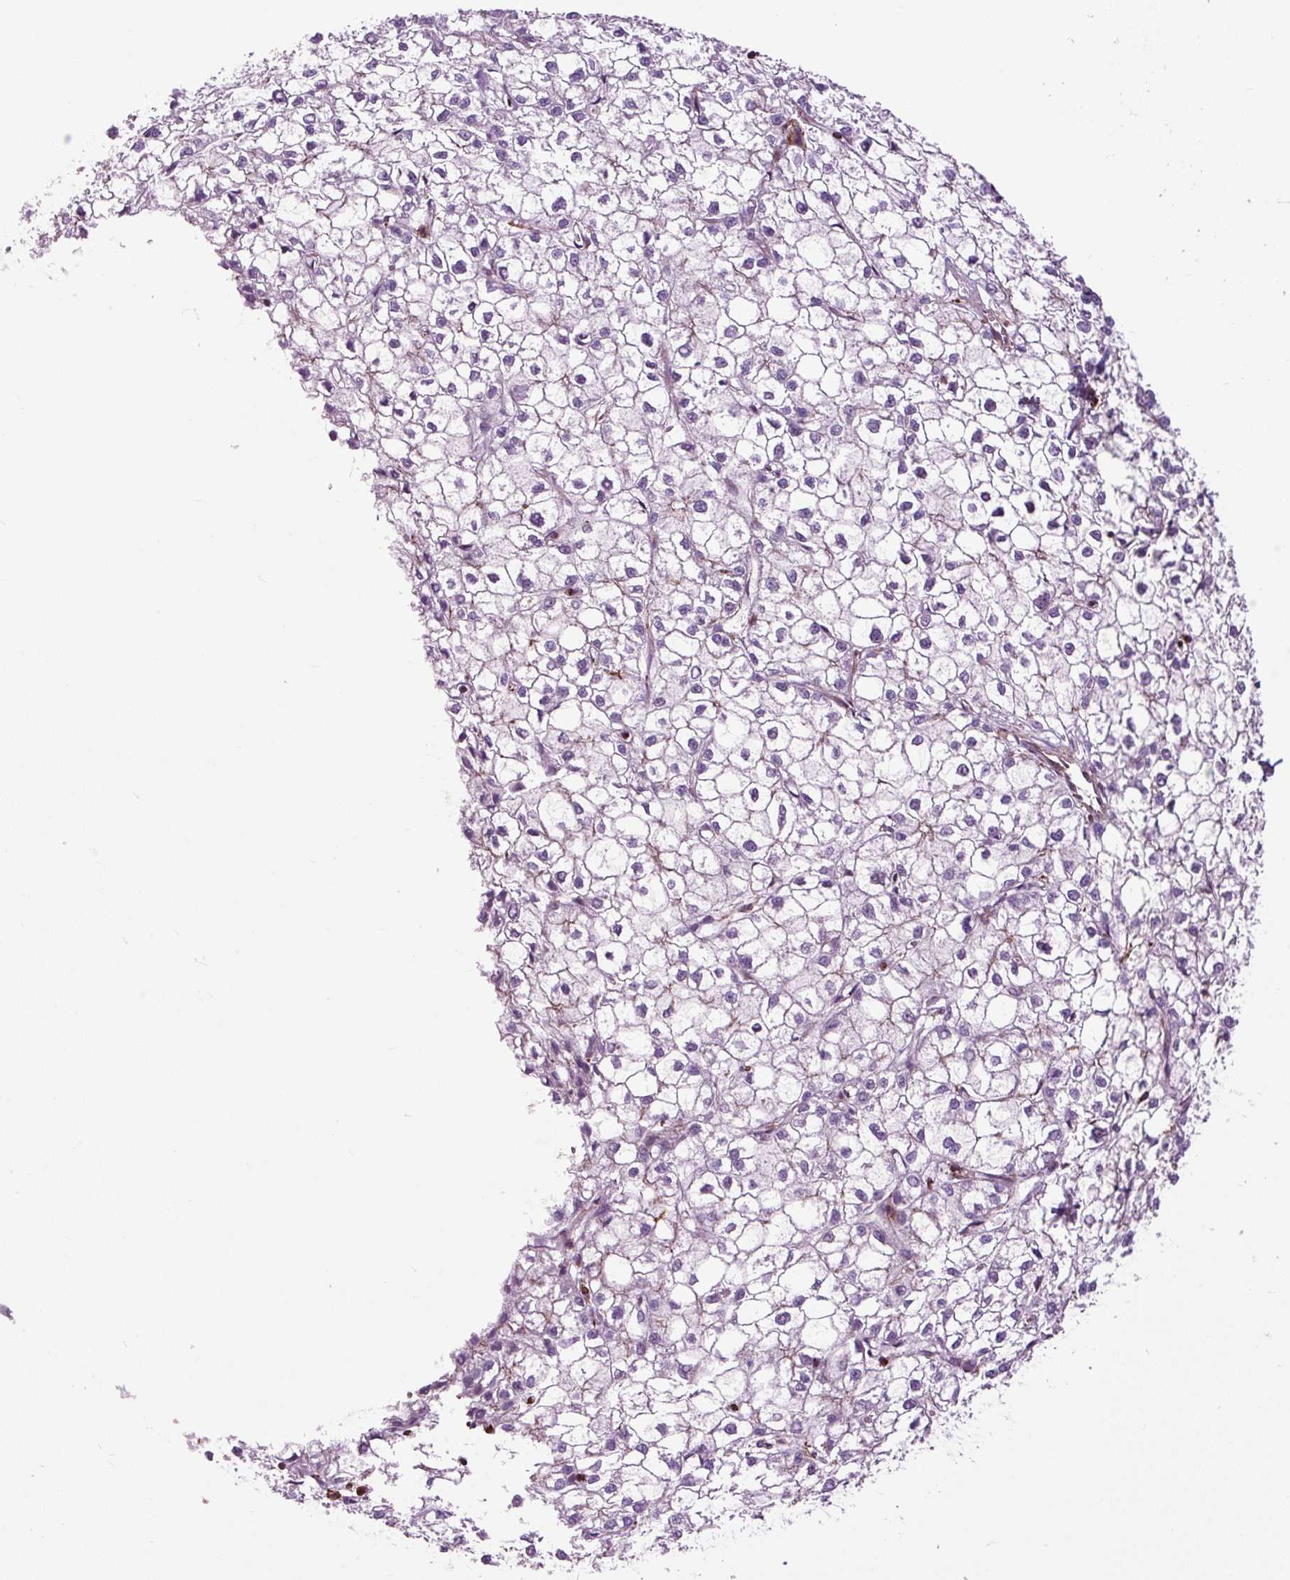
{"staining": {"intensity": "negative", "quantity": "none", "location": "none"}, "tissue": "liver cancer", "cell_type": "Tumor cells", "image_type": "cancer", "snomed": [{"axis": "morphology", "description": "Carcinoma, Hepatocellular, NOS"}, {"axis": "topography", "description": "Liver"}], "caption": "Tumor cells show no significant staining in liver cancer (hepatocellular carcinoma). The staining was performed using DAB to visualize the protein expression in brown, while the nuclei were stained in blue with hematoxylin (Magnification: 20x).", "gene": "ZNF197", "patient": {"sex": "female", "age": 43}}